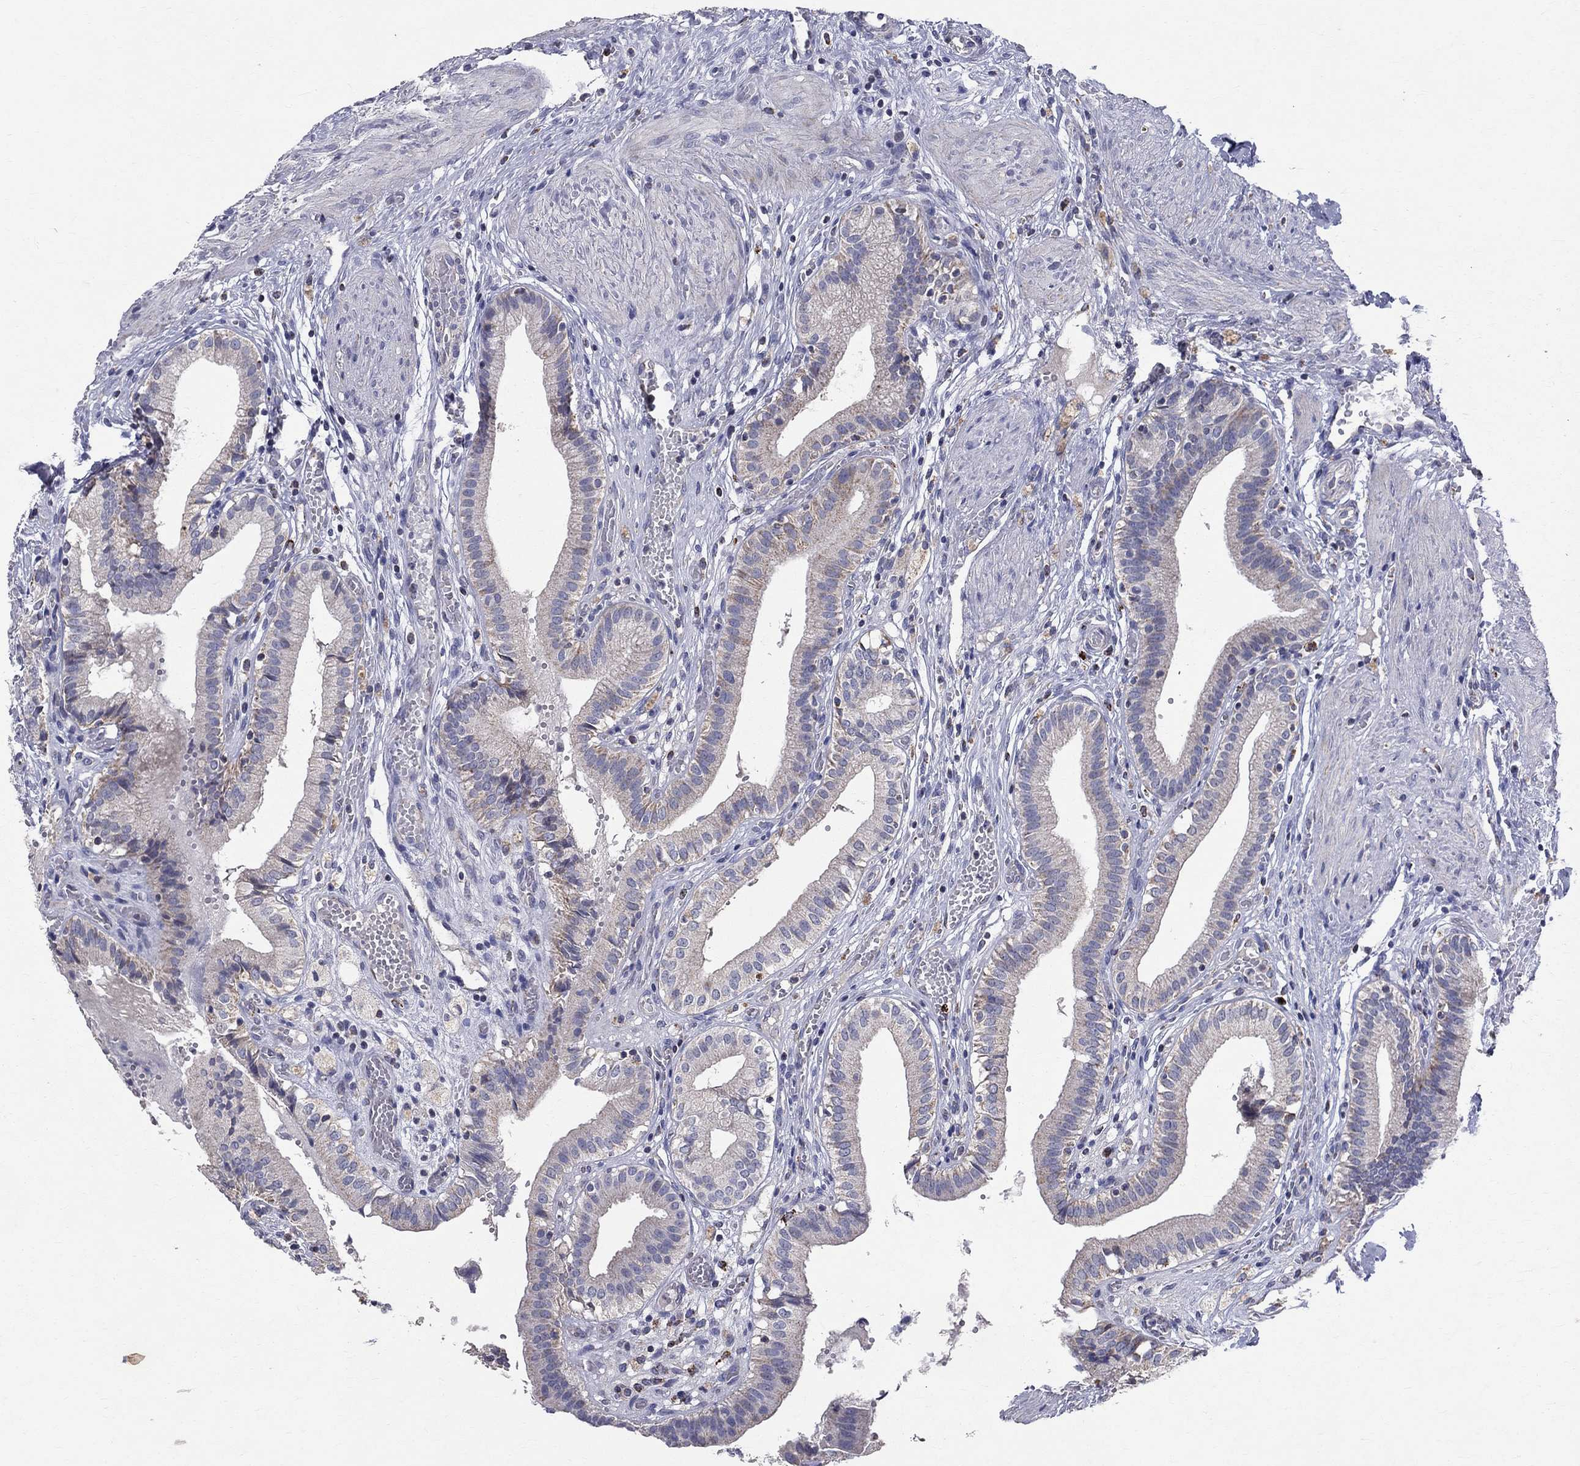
{"staining": {"intensity": "negative", "quantity": "none", "location": "none"}, "tissue": "gallbladder", "cell_type": "Glandular cells", "image_type": "normal", "snomed": [{"axis": "morphology", "description": "Normal tissue, NOS"}, {"axis": "topography", "description": "Gallbladder"}], "caption": "The photomicrograph reveals no staining of glandular cells in benign gallbladder.", "gene": "SLC4A10", "patient": {"sex": "female", "age": 24}}